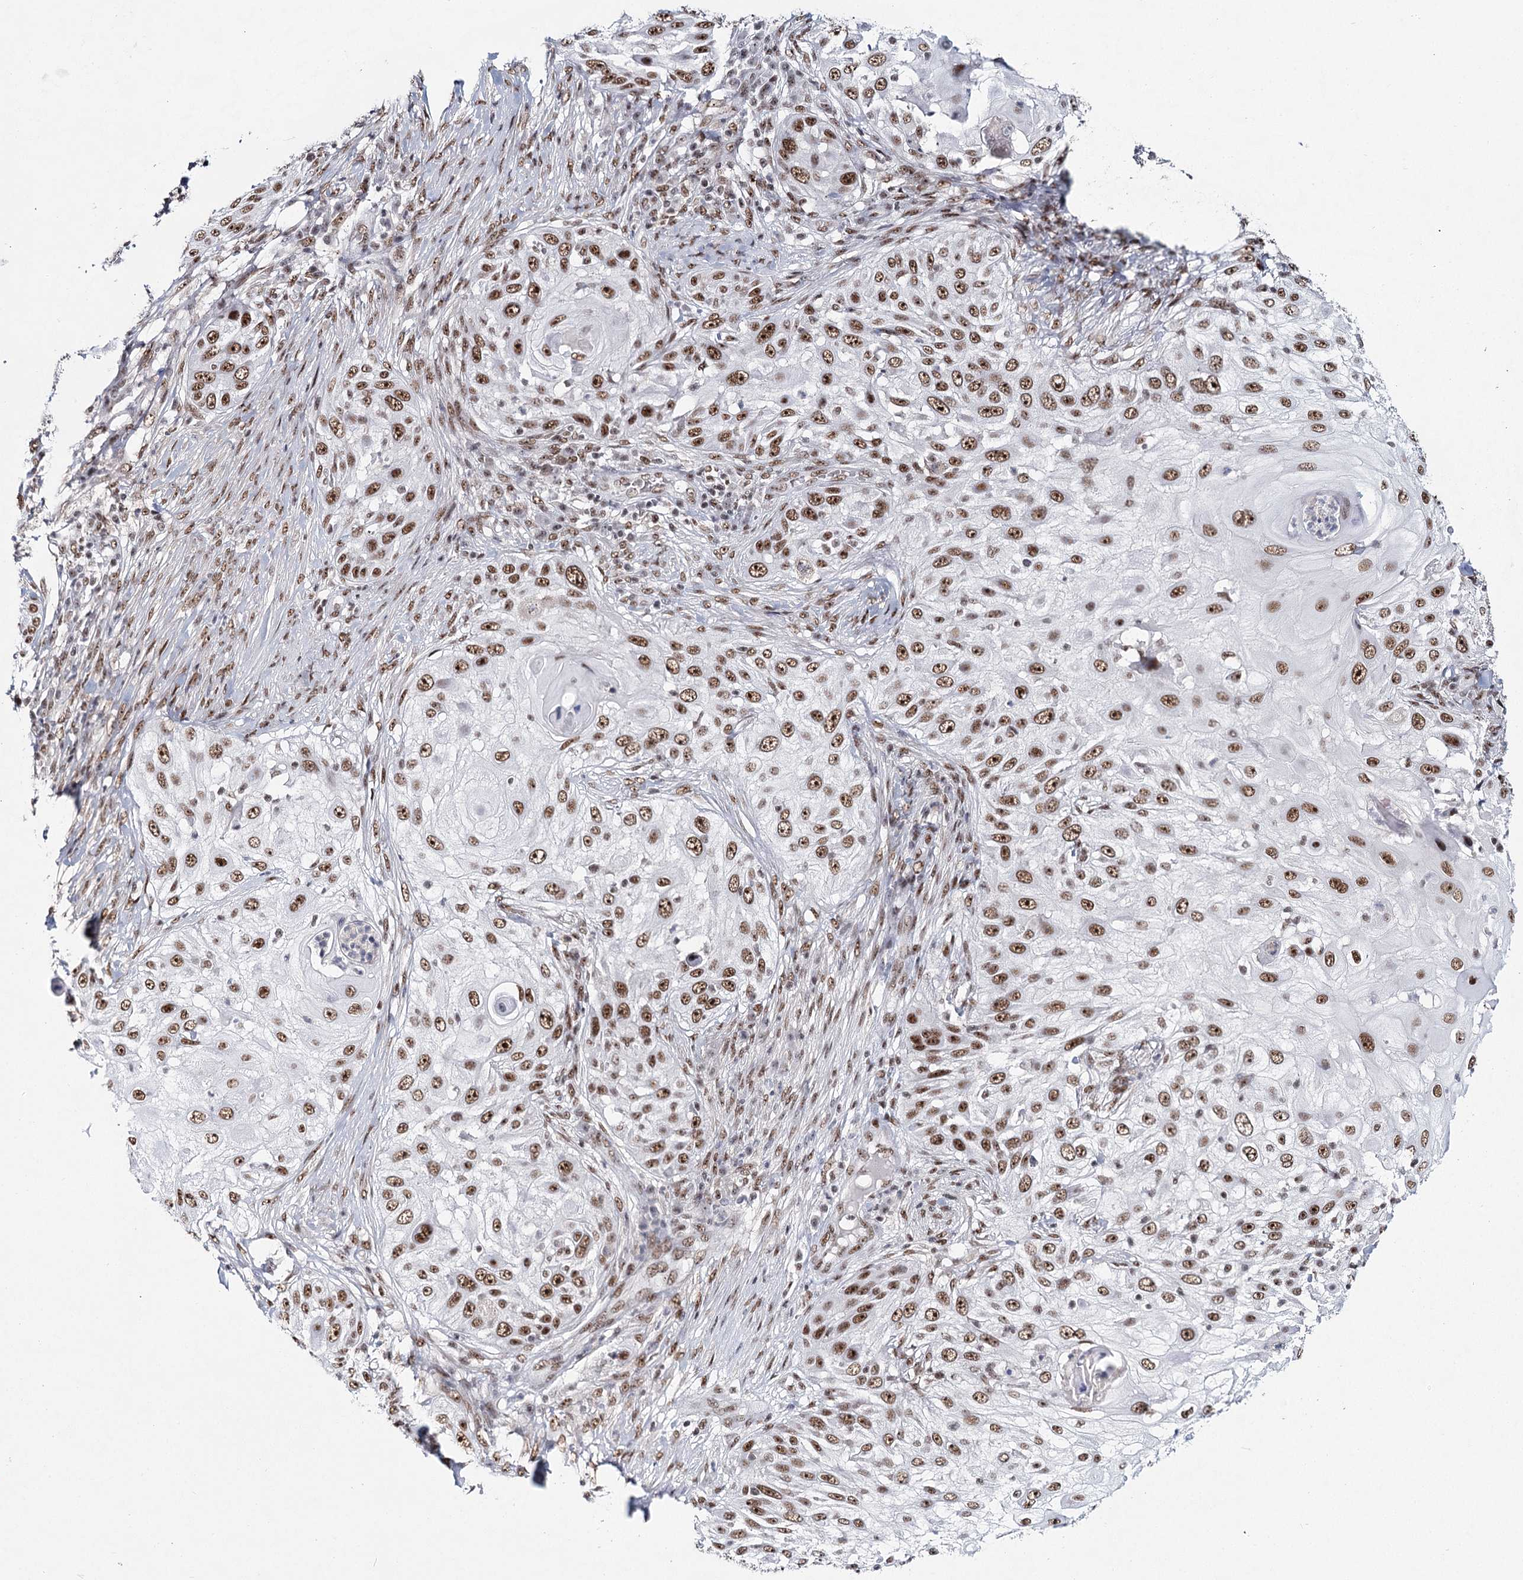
{"staining": {"intensity": "strong", "quantity": ">75%", "location": "nuclear"}, "tissue": "skin cancer", "cell_type": "Tumor cells", "image_type": "cancer", "snomed": [{"axis": "morphology", "description": "Squamous cell carcinoma, NOS"}, {"axis": "topography", "description": "Skin"}], "caption": "An image of squamous cell carcinoma (skin) stained for a protein reveals strong nuclear brown staining in tumor cells. (brown staining indicates protein expression, while blue staining denotes nuclei).", "gene": "SCAF8", "patient": {"sex": "female", "age": 44}}